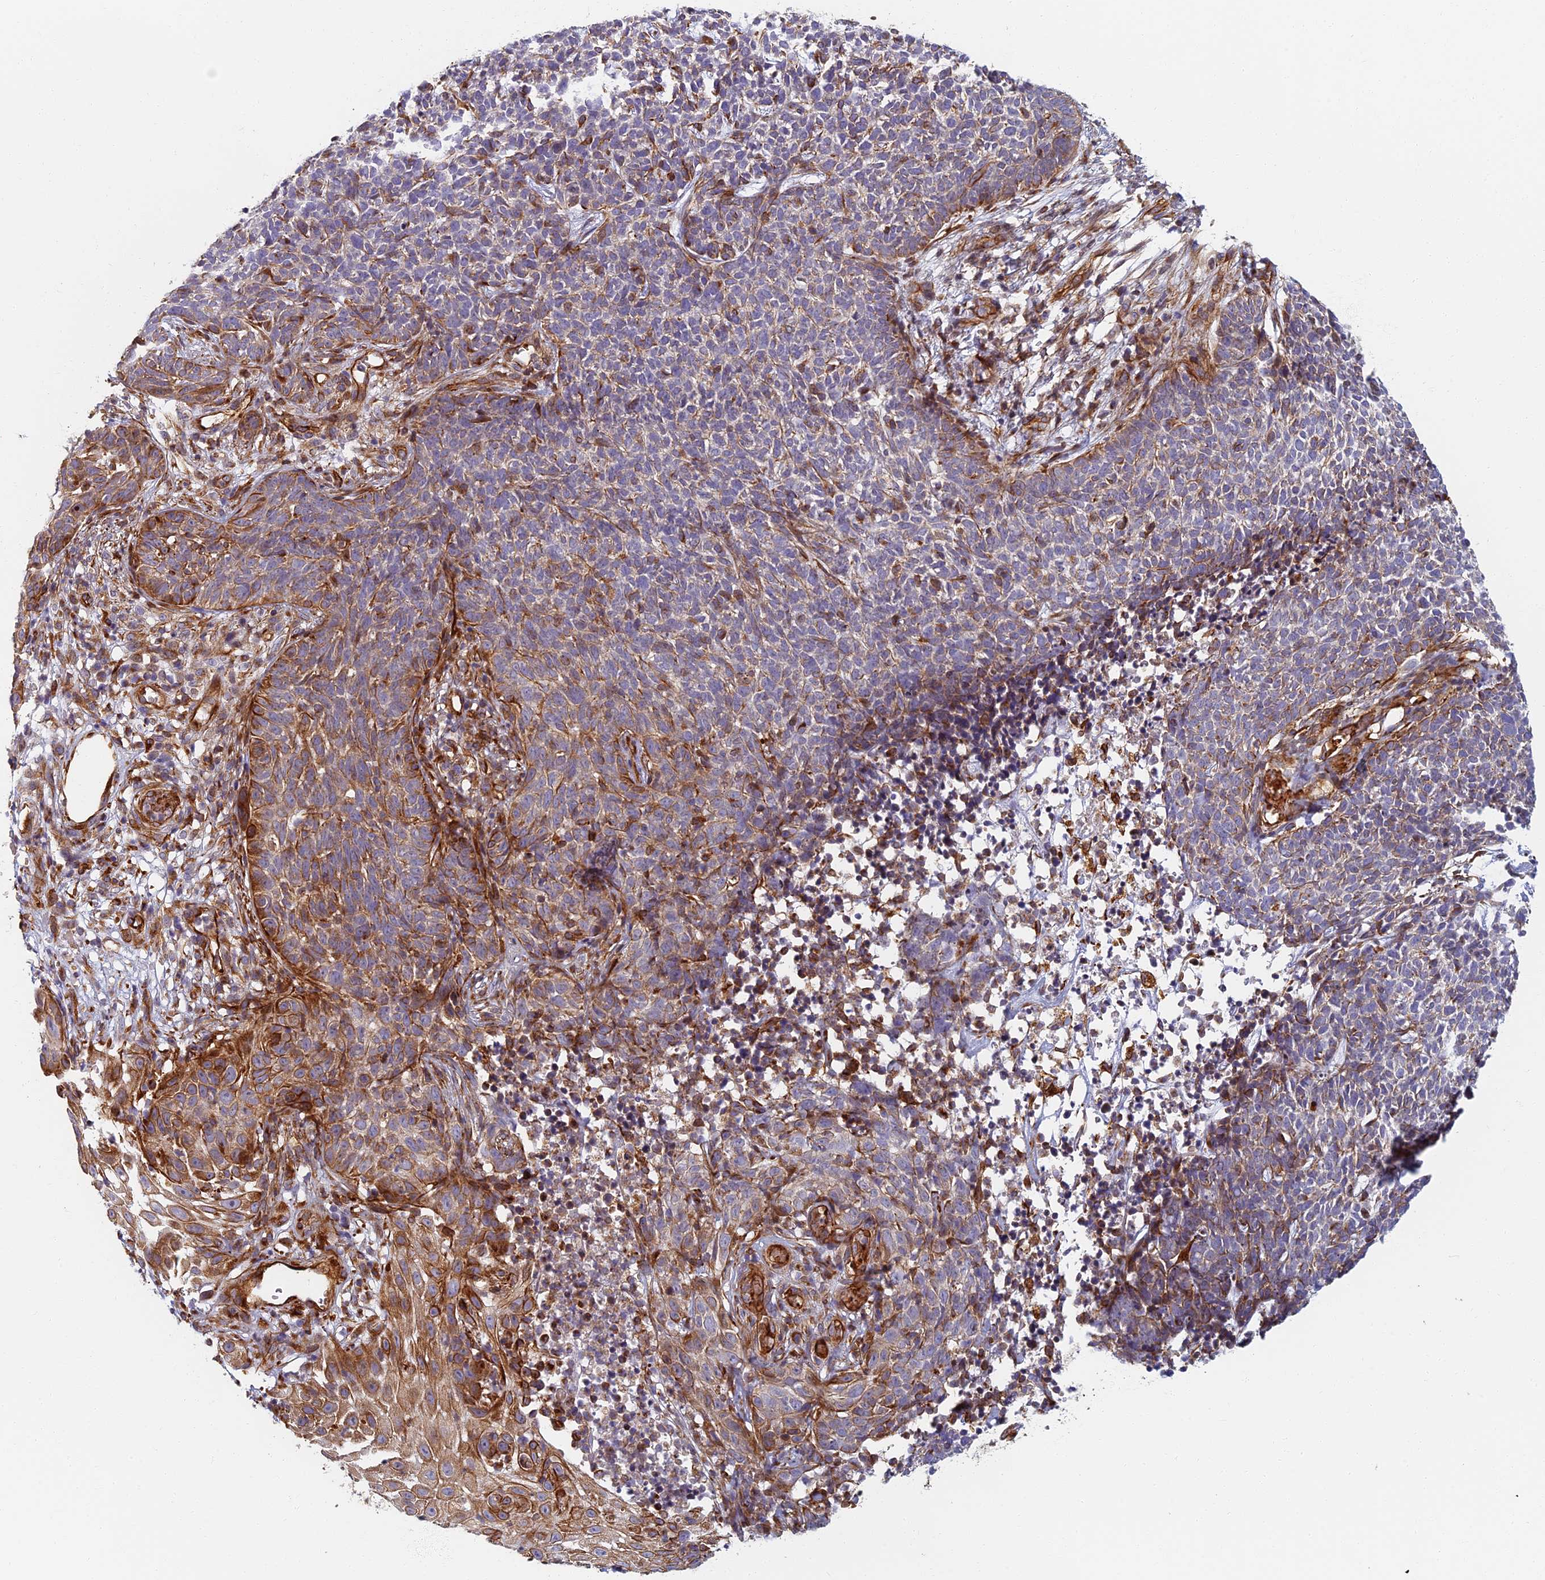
{"staining": {"intensity": "strong", "quantity": "<25%", "location": "cytoplasmic/membranous"}, "tissue": "skin cancer", "cell_type": "Tumor cells", "image_type": "cancer", "snomed": [{"axis": "morphology", "description": "Basal cell carcinoma"}, {"axis": "topography", "description": "Skin"}], "caption": "IHC (DAB) staining of human skin cancer (basal cell carcinoma) reveals strong cytoplasmic/membranous protein positivity in about <25% of tumor cells.", "gene": "ABCB10", "patient": {"sex": "female", "age": 84}}